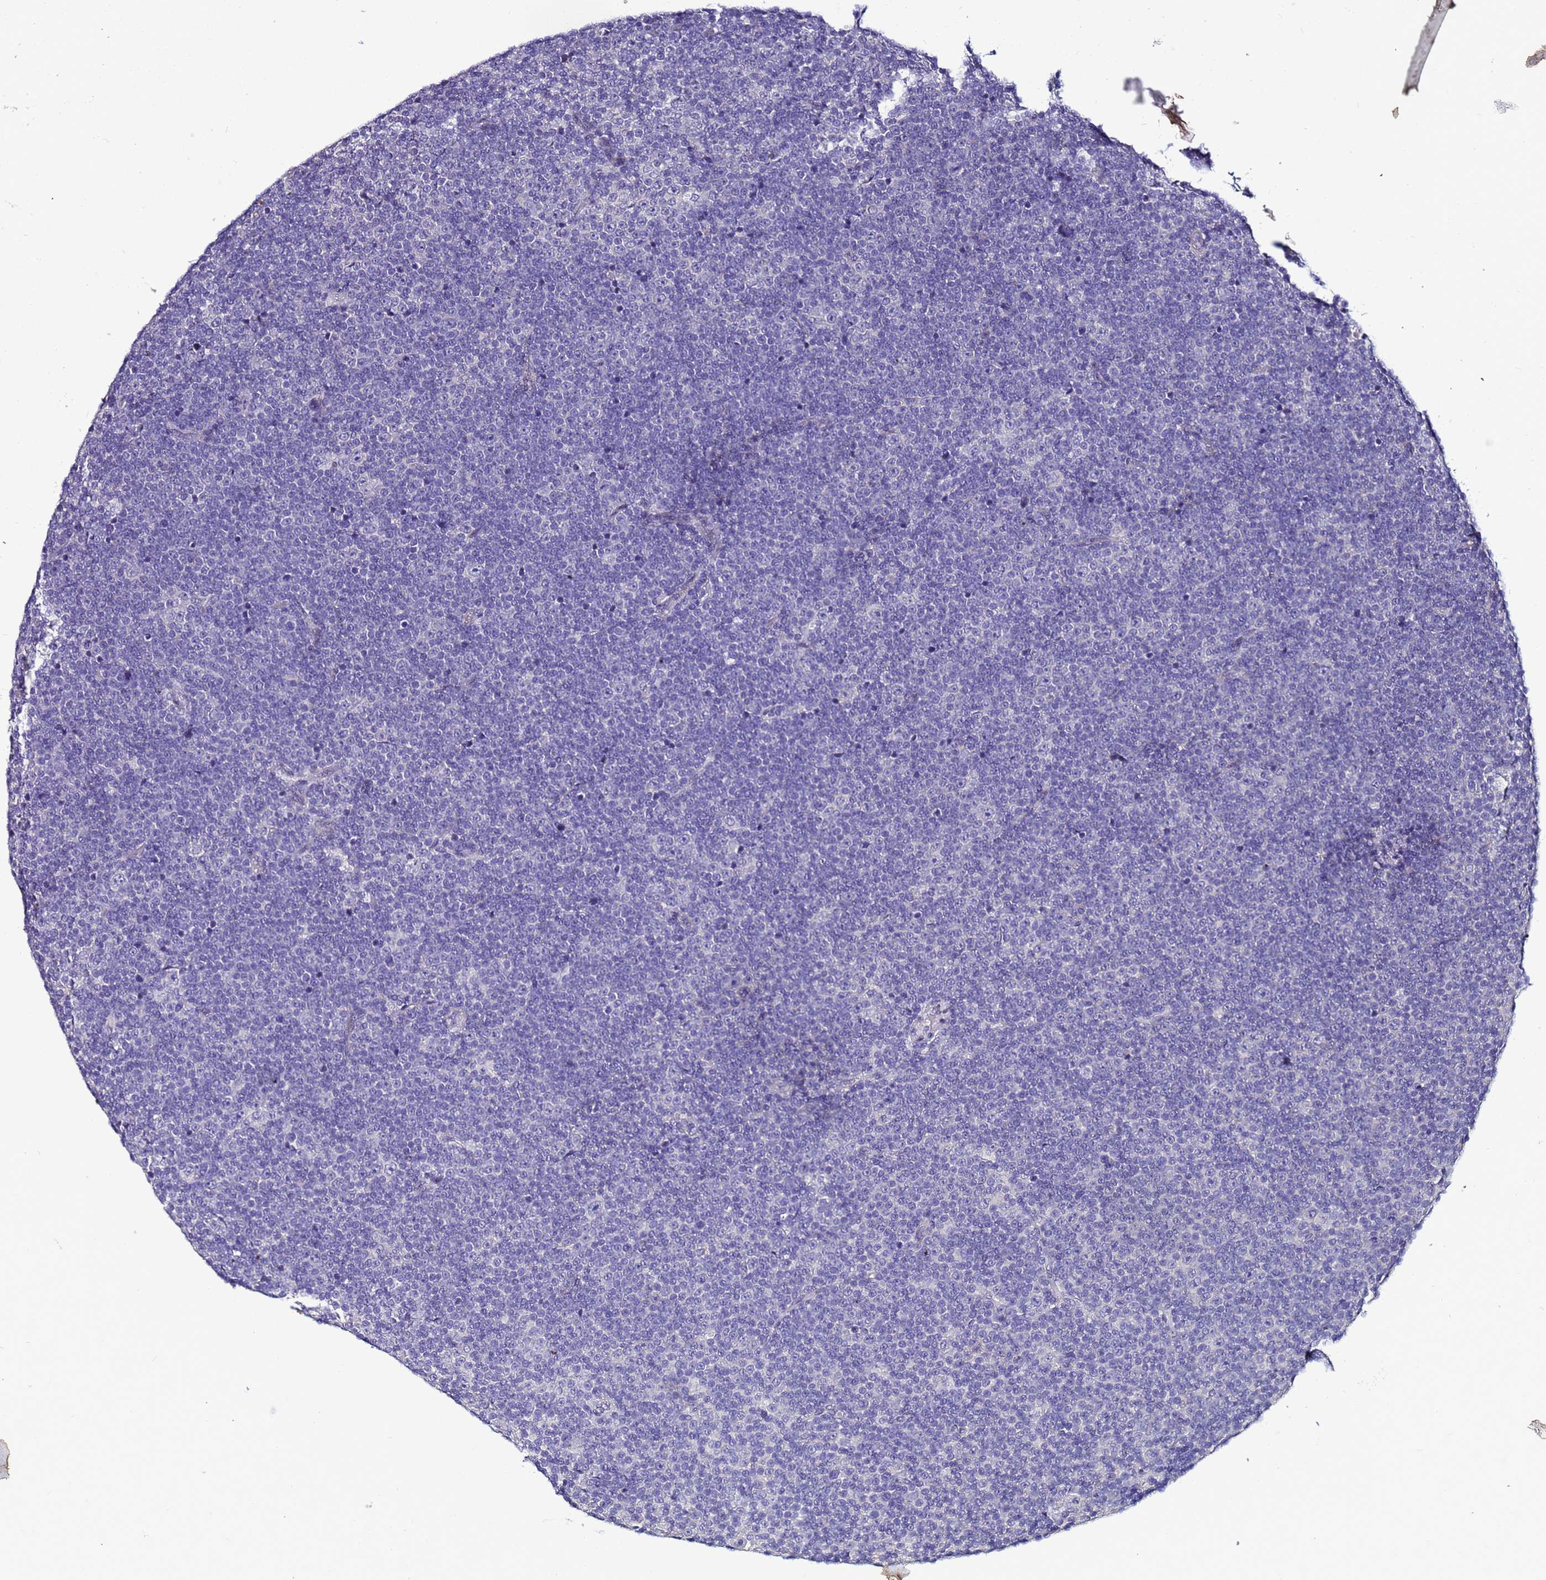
{"staining": {"intensity": "negative", "quantity": "none", "location": "none"}, "tissue": "lymphoma", "cell_type": "Tumor cells", "image_type": "cancer", "snomed": [{"axis": "morphology", "description": "Malignant lymphoma, non-Hodgkin's type, Low grade"}, {"axis": "topography", "description": "Lymph node"}], "caption": "IHC of human lymphoma reveals no expression in tumor cells. The staining is performed using DAB (3,3'-diaminobenzidine) brown chromogen with nuclei counter-stained in using hematoxylin.", "gene": "FAM166B", "patient": {"sex": "female", "age": 67}}